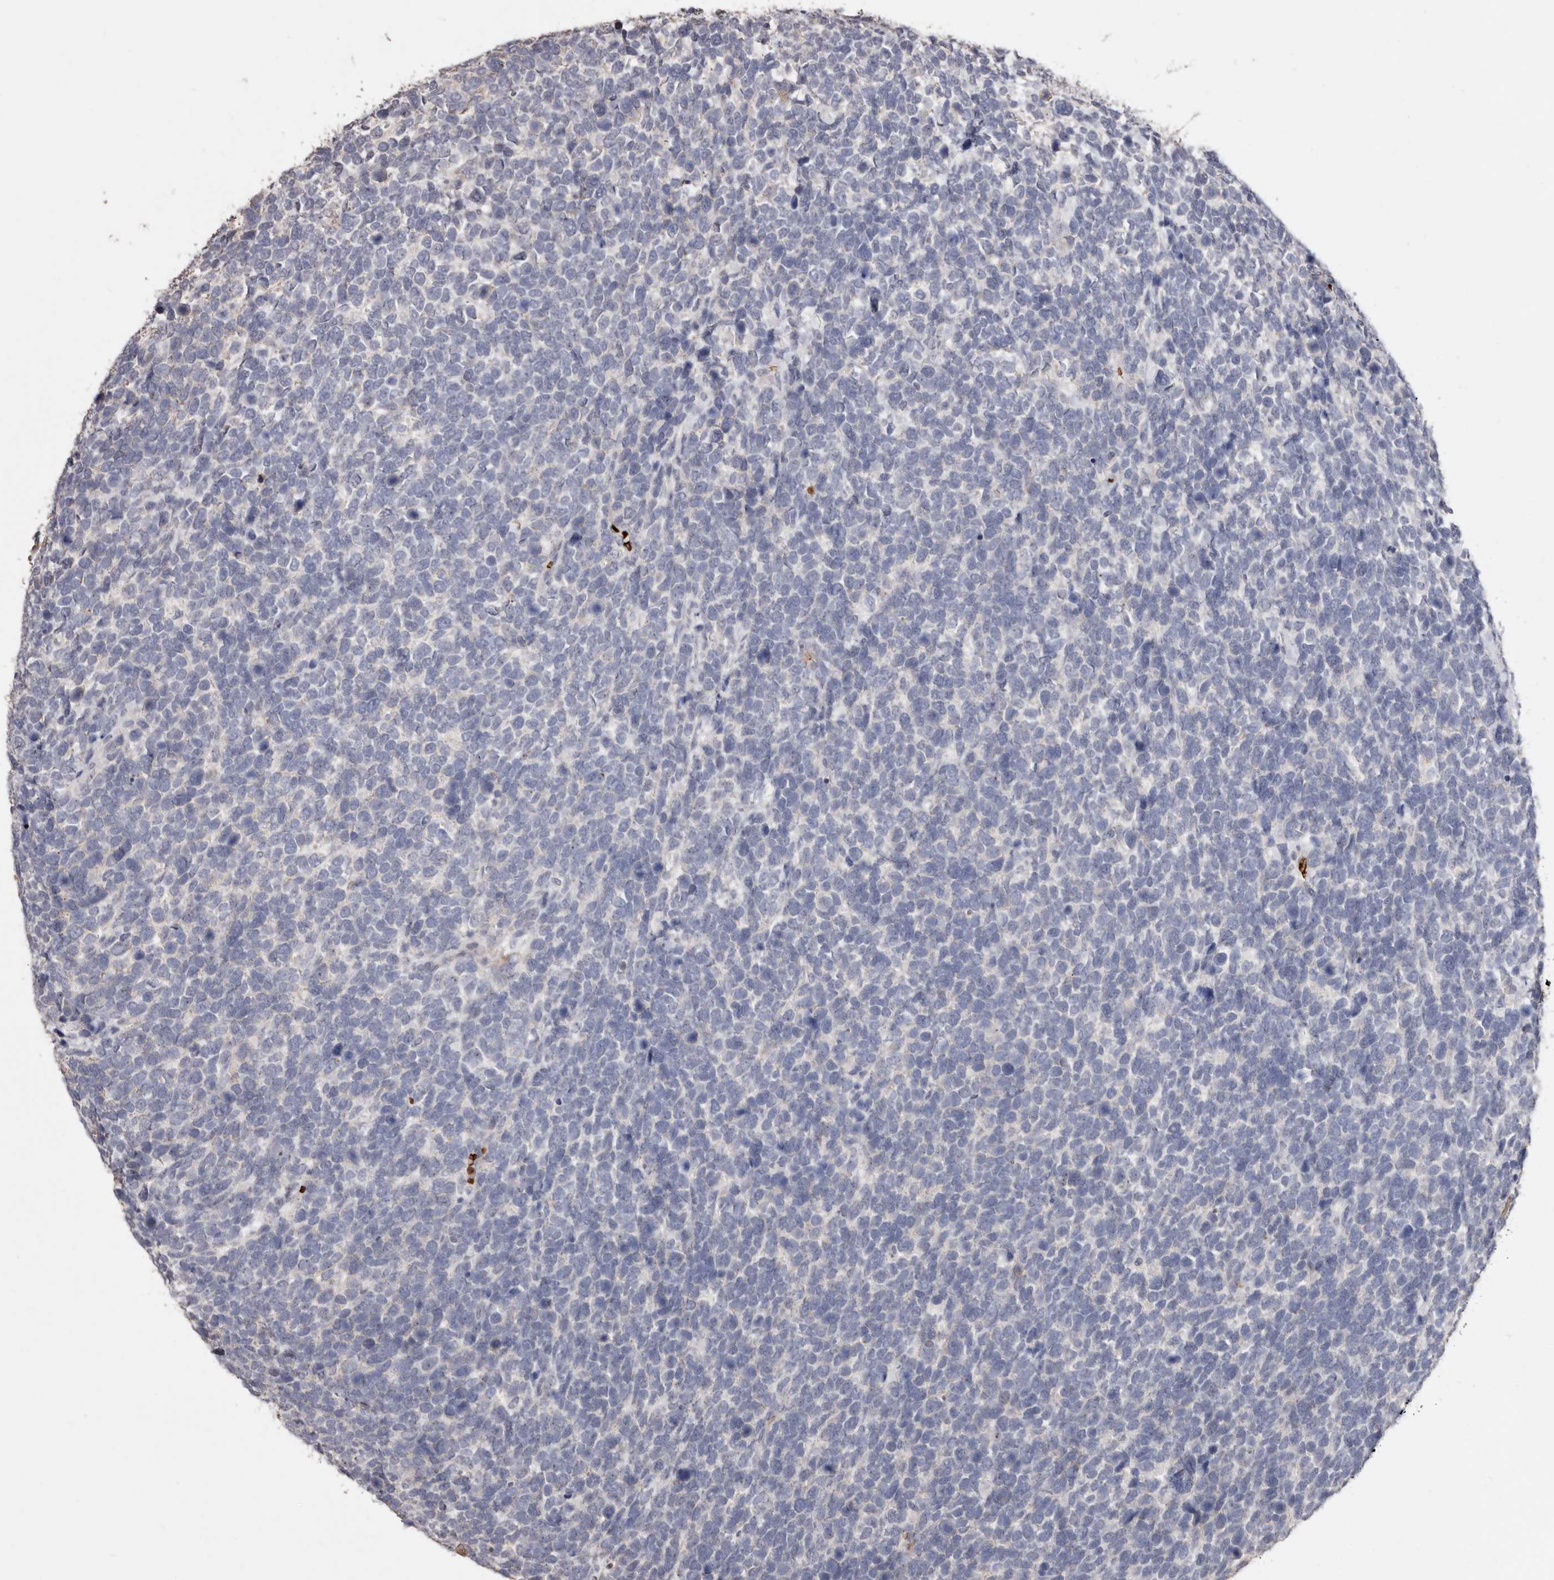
{"staining": {"intensity": "negative", "quantity": "none", "location": "none"}, "tissue": "urothelial cancer", "cell_type": "Tumor cells", "image_type": "cancer", "snomed": [{"axis": "morphology", "description": "Urothelial carcinoma, High grade"}, {"axis": "topography", "description": "Urinary bladder"}], "caption": "Tumor cells show no significant staining in urothelial cancer.", "gene": "GRAMD2A", "patient": {"sex": "female", "age": 80}}